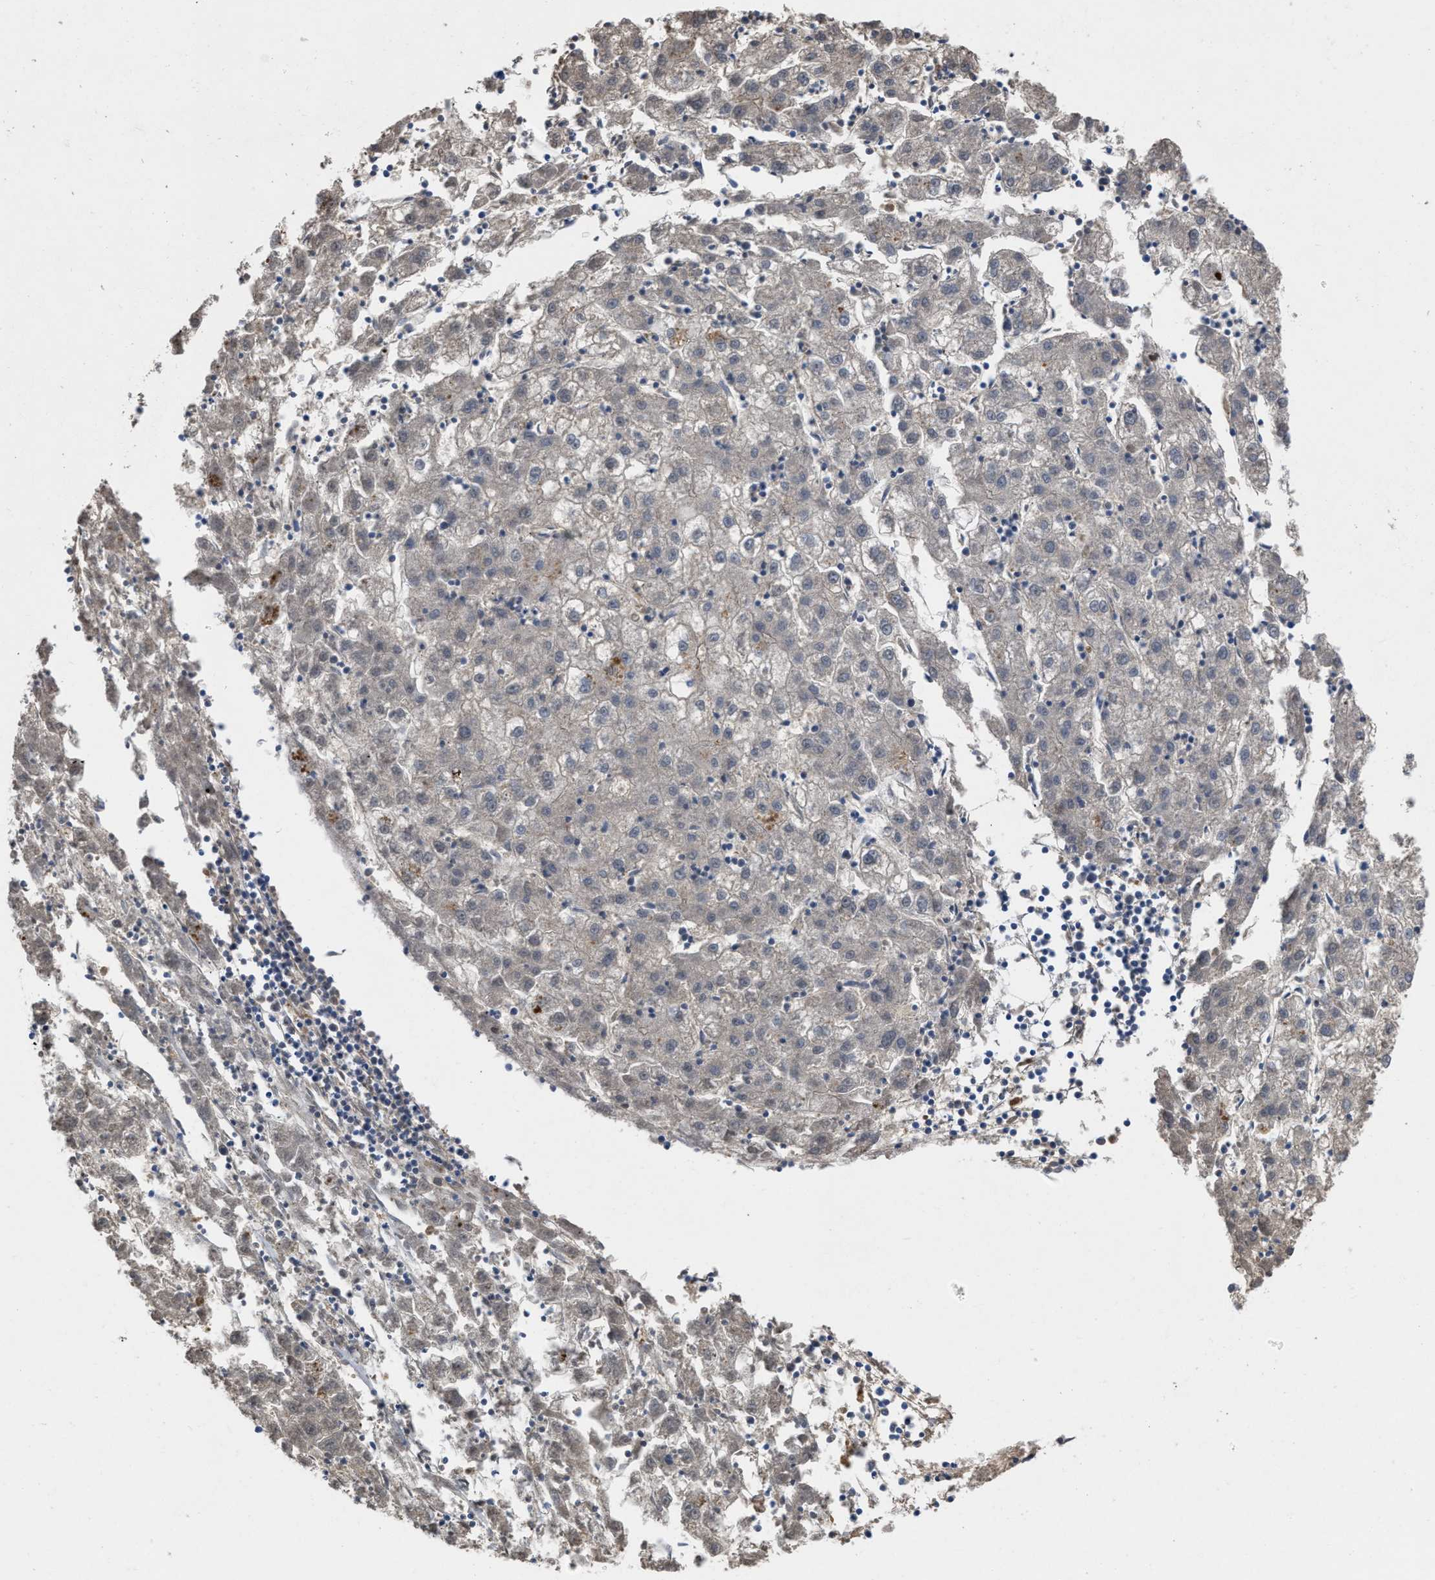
{"staining": {"intensity": "weak", "quantity": "<25%", "location": "cytoplasmic/membranous"}, "tissue": "liver cancer", "cell_type": "Tumor cells", "image_type": "cancer", "snomed": [{"axis": "morphology", "description": "Carcinoma, Hepatocellular, NOS"}, {"axis": "topography", "description": "Liver"}], "caption": "Immunohistochemistry (IHC) photomicrograph of neoplastic tissue: liver cancer (hepatocellular carcinoma) stained with DAB demonstrates no significant protein staining in tumor cells.", "gene": "SLC4A11", "patient": {"sex": "male", "age": 72}}